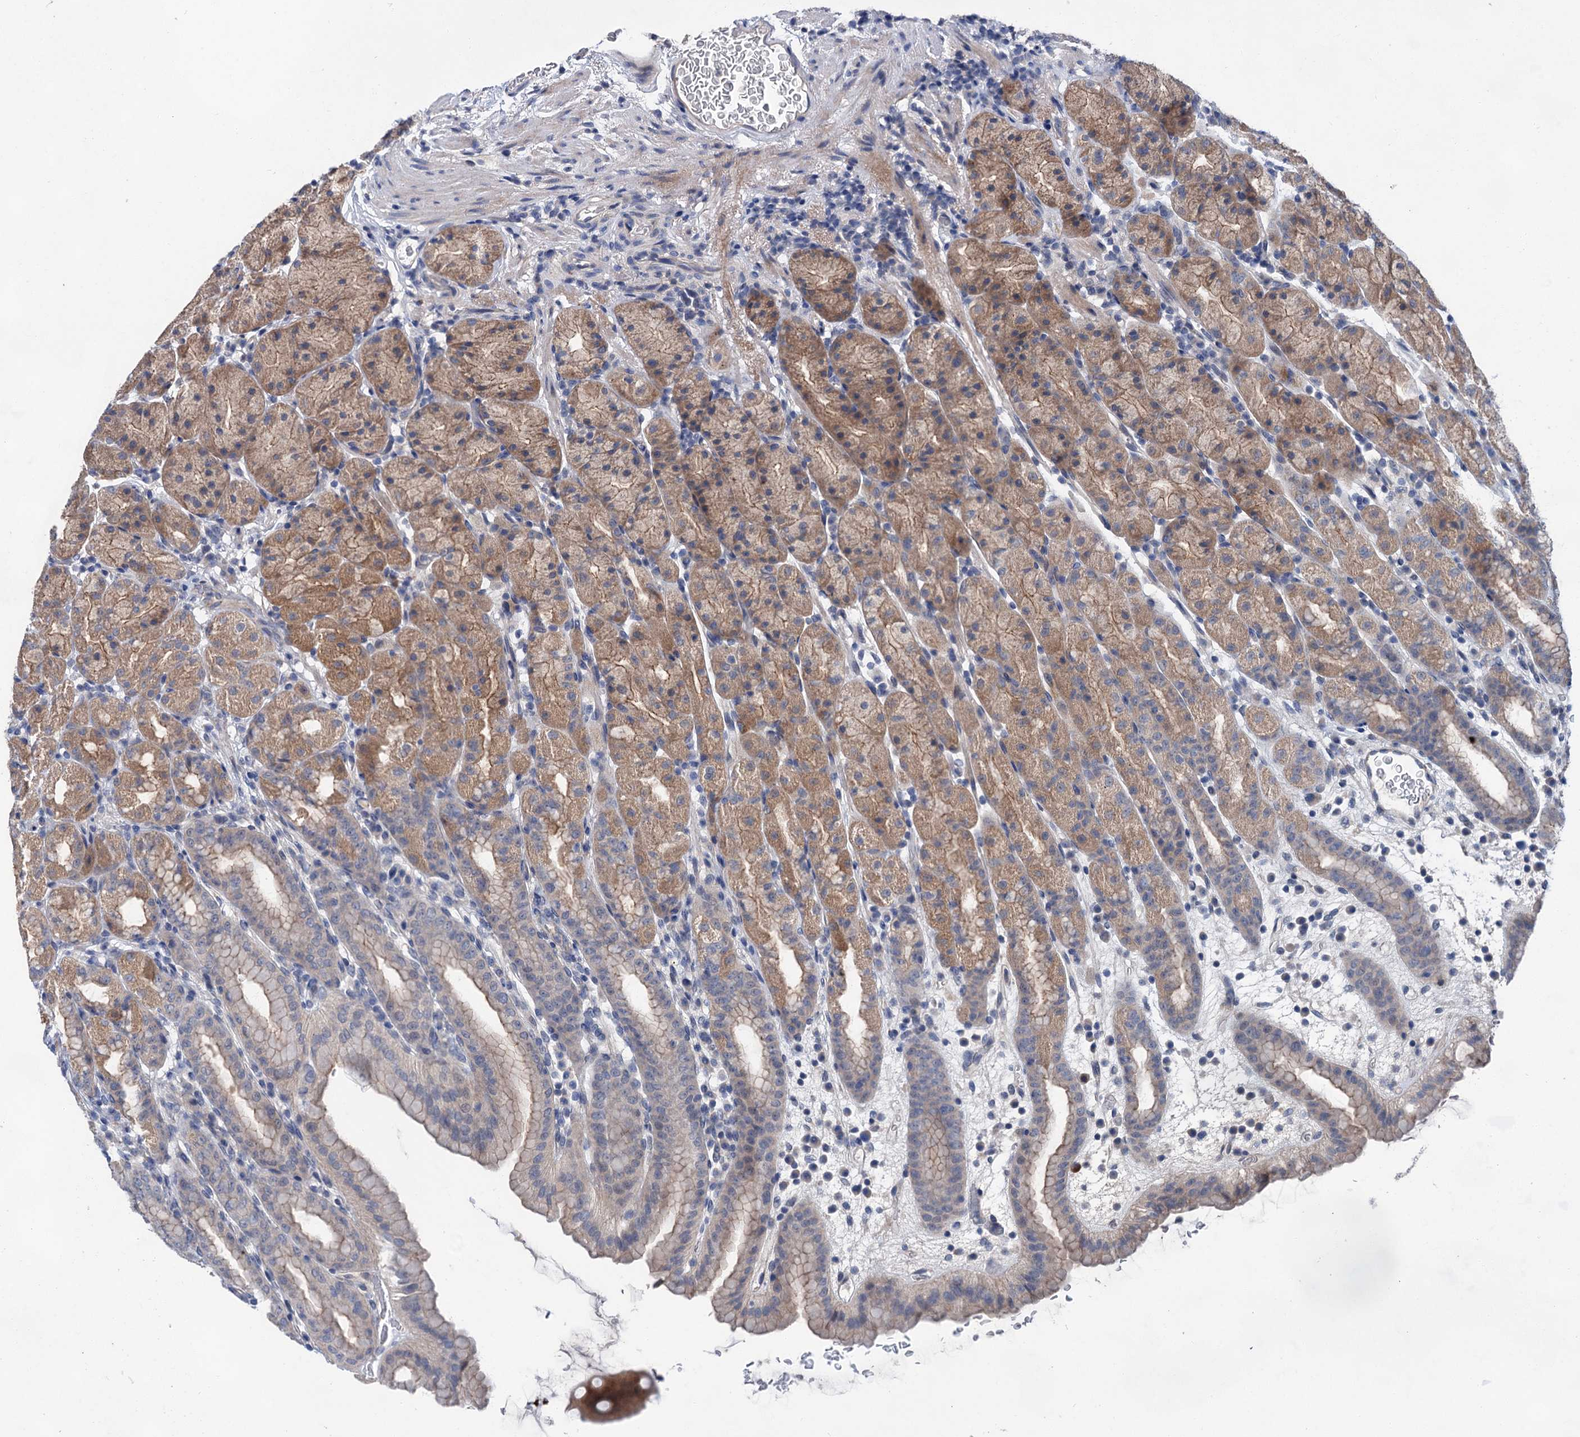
{"staining": {"intensity": "moderate", "quantity": "25%-75%", "location": "cytoplasmic/membranous"}, "tissue": "stomach", "cell_type": "Glandular cells", "image_type": "normal", "snomed": [{"axis": "morphology", "description": "Normal tissue, NOS"}, {"axis": "topography", "description": "Stomach, upper"}], "caption": "Glandular cells display medium levels of moderate cytoplasmic/membranous positivity in about 25%-75% of cells in benign human stomach.", "gene": "MORN3", "patient": {"sex": "male", "age": 68}}